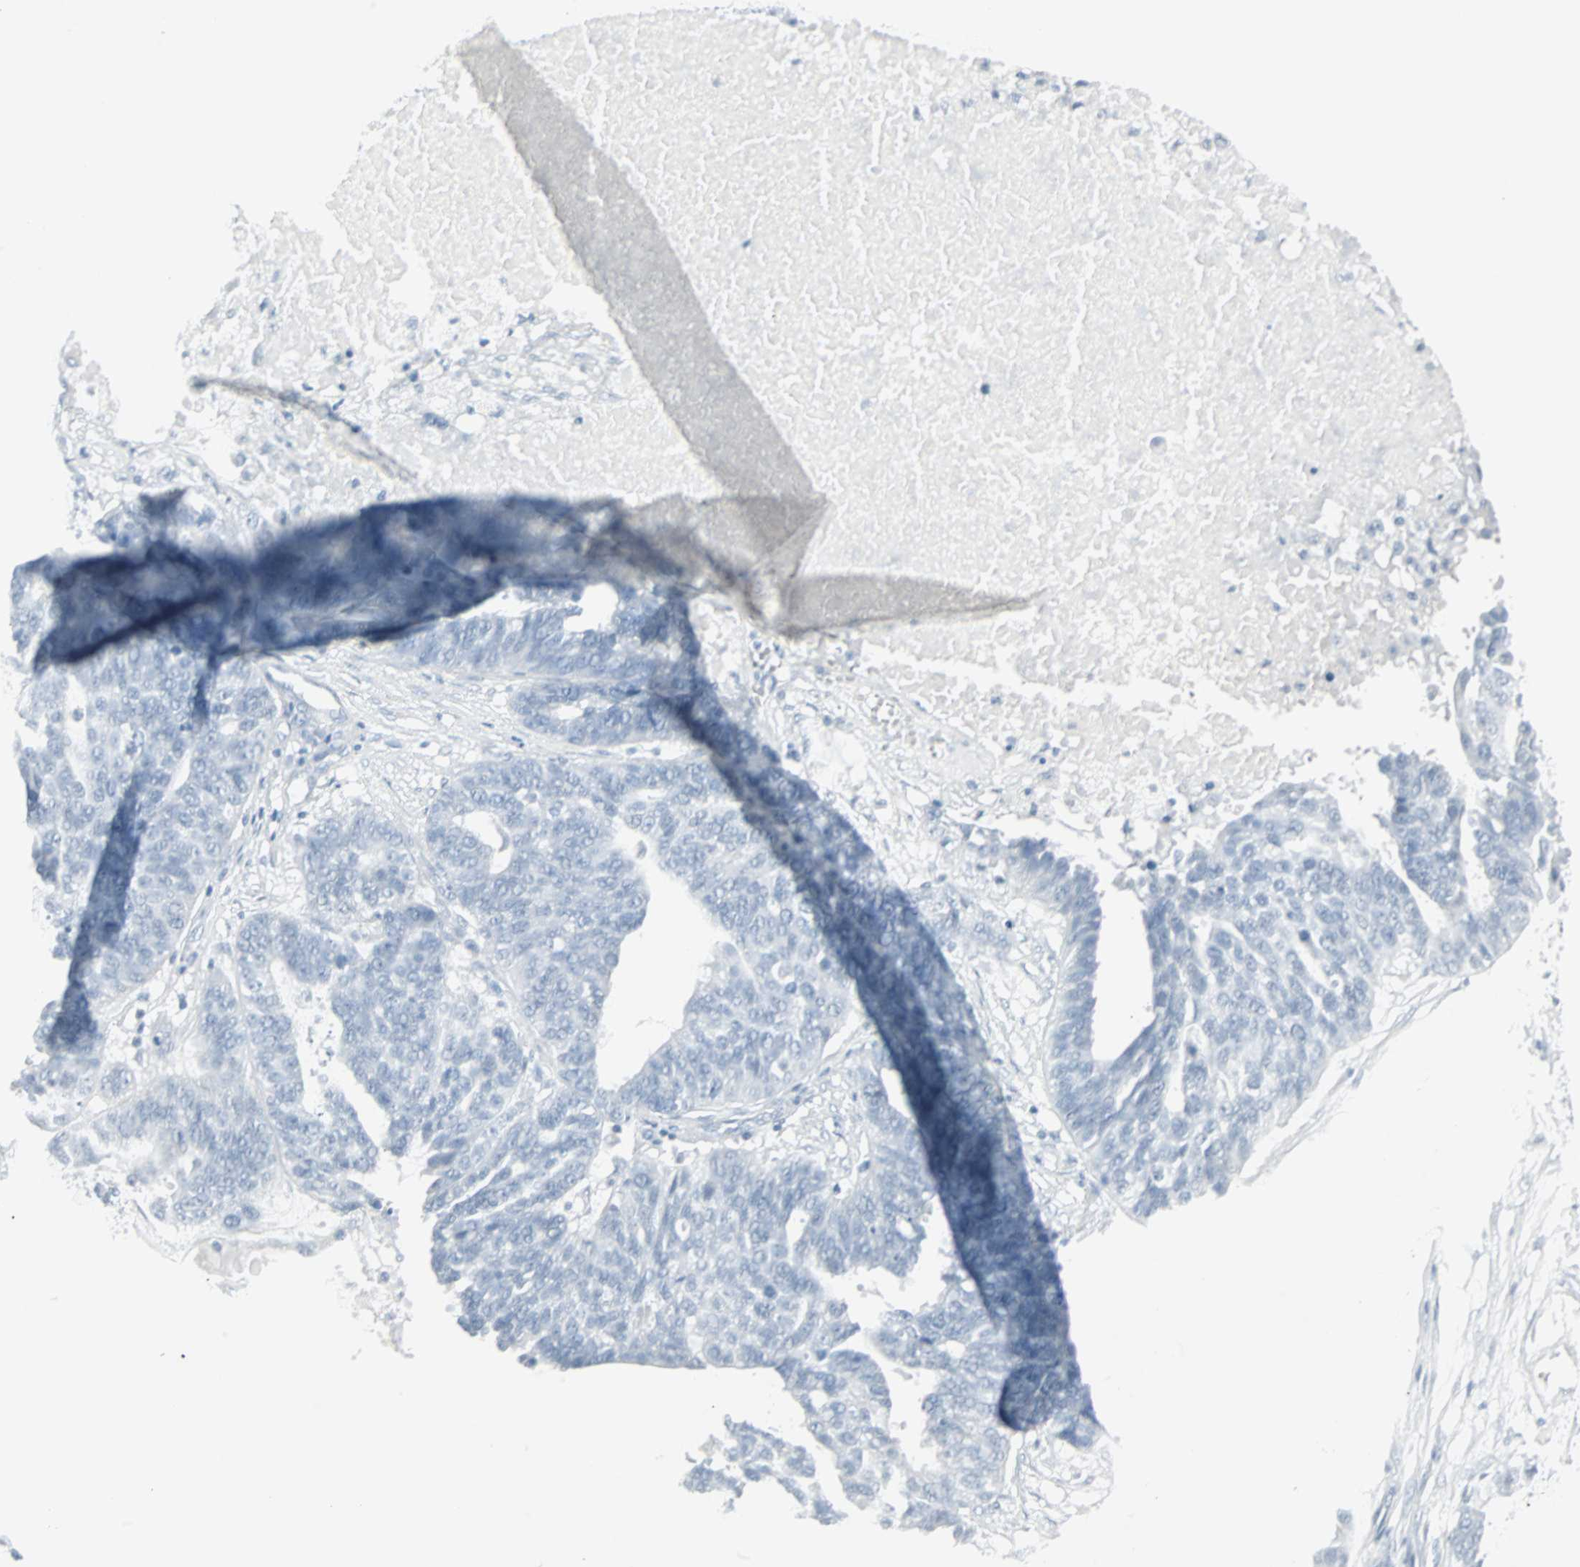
{"staining": {"intensity": "negative", "quantity": "none", "location": "none"}, "tissue": "ovarian cancer", "cell_type": "Tumor cells", "image_type": "cancer", "snomed": [{"axis": "morphology", "description": "Cystadenocarcinoma, serous, NOS"}, {"axis": "topography", "description": "Ovary"}], "caption": "Immunohistochemistry of ovarian cancer (serous cystadenocarcinoma) shows no staining in tumor cells.", "gene": "LANCL3", "patient": {"sex": "female", "age": 59}}